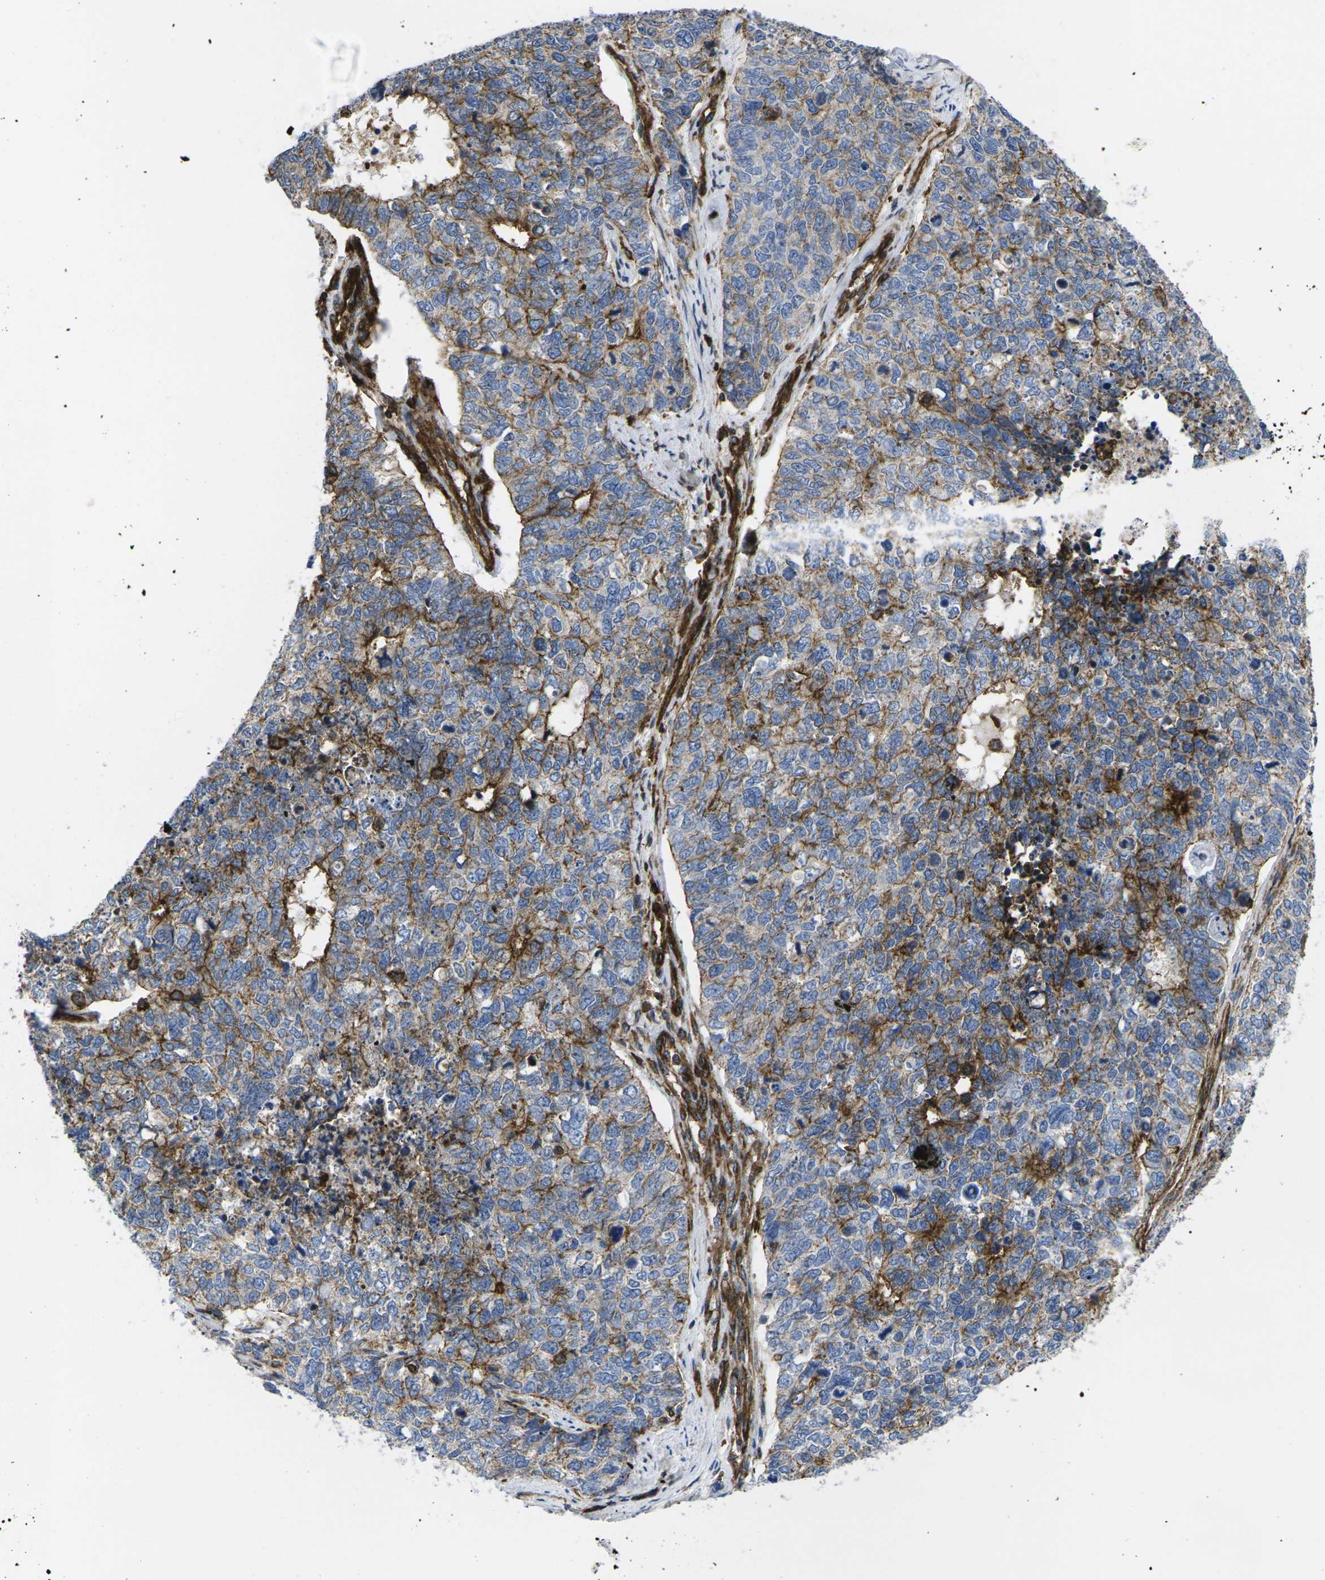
{"staining": {"intensity": "strong", "quantity": "25%-75%", "location": "cytoplasmic/membranous"}, "tissue": "cervical cancer", "cell_type": "Tumor cells", "image_type": "cancer", "snomed": [{"axis": "morphology", "description": "Squamous cell carcinoma, NOS"}, {"axis": "topography", "description": "Cervix"}], "caption": "About 25%-75% of tumor cells in cervical cancer exhibit strong cytoplasmic/membranous protein positivity as visualized by brown immunohistochemical staining.", "gene": "IQGAP1", "patient": {"sex": "female", "age": 63}}